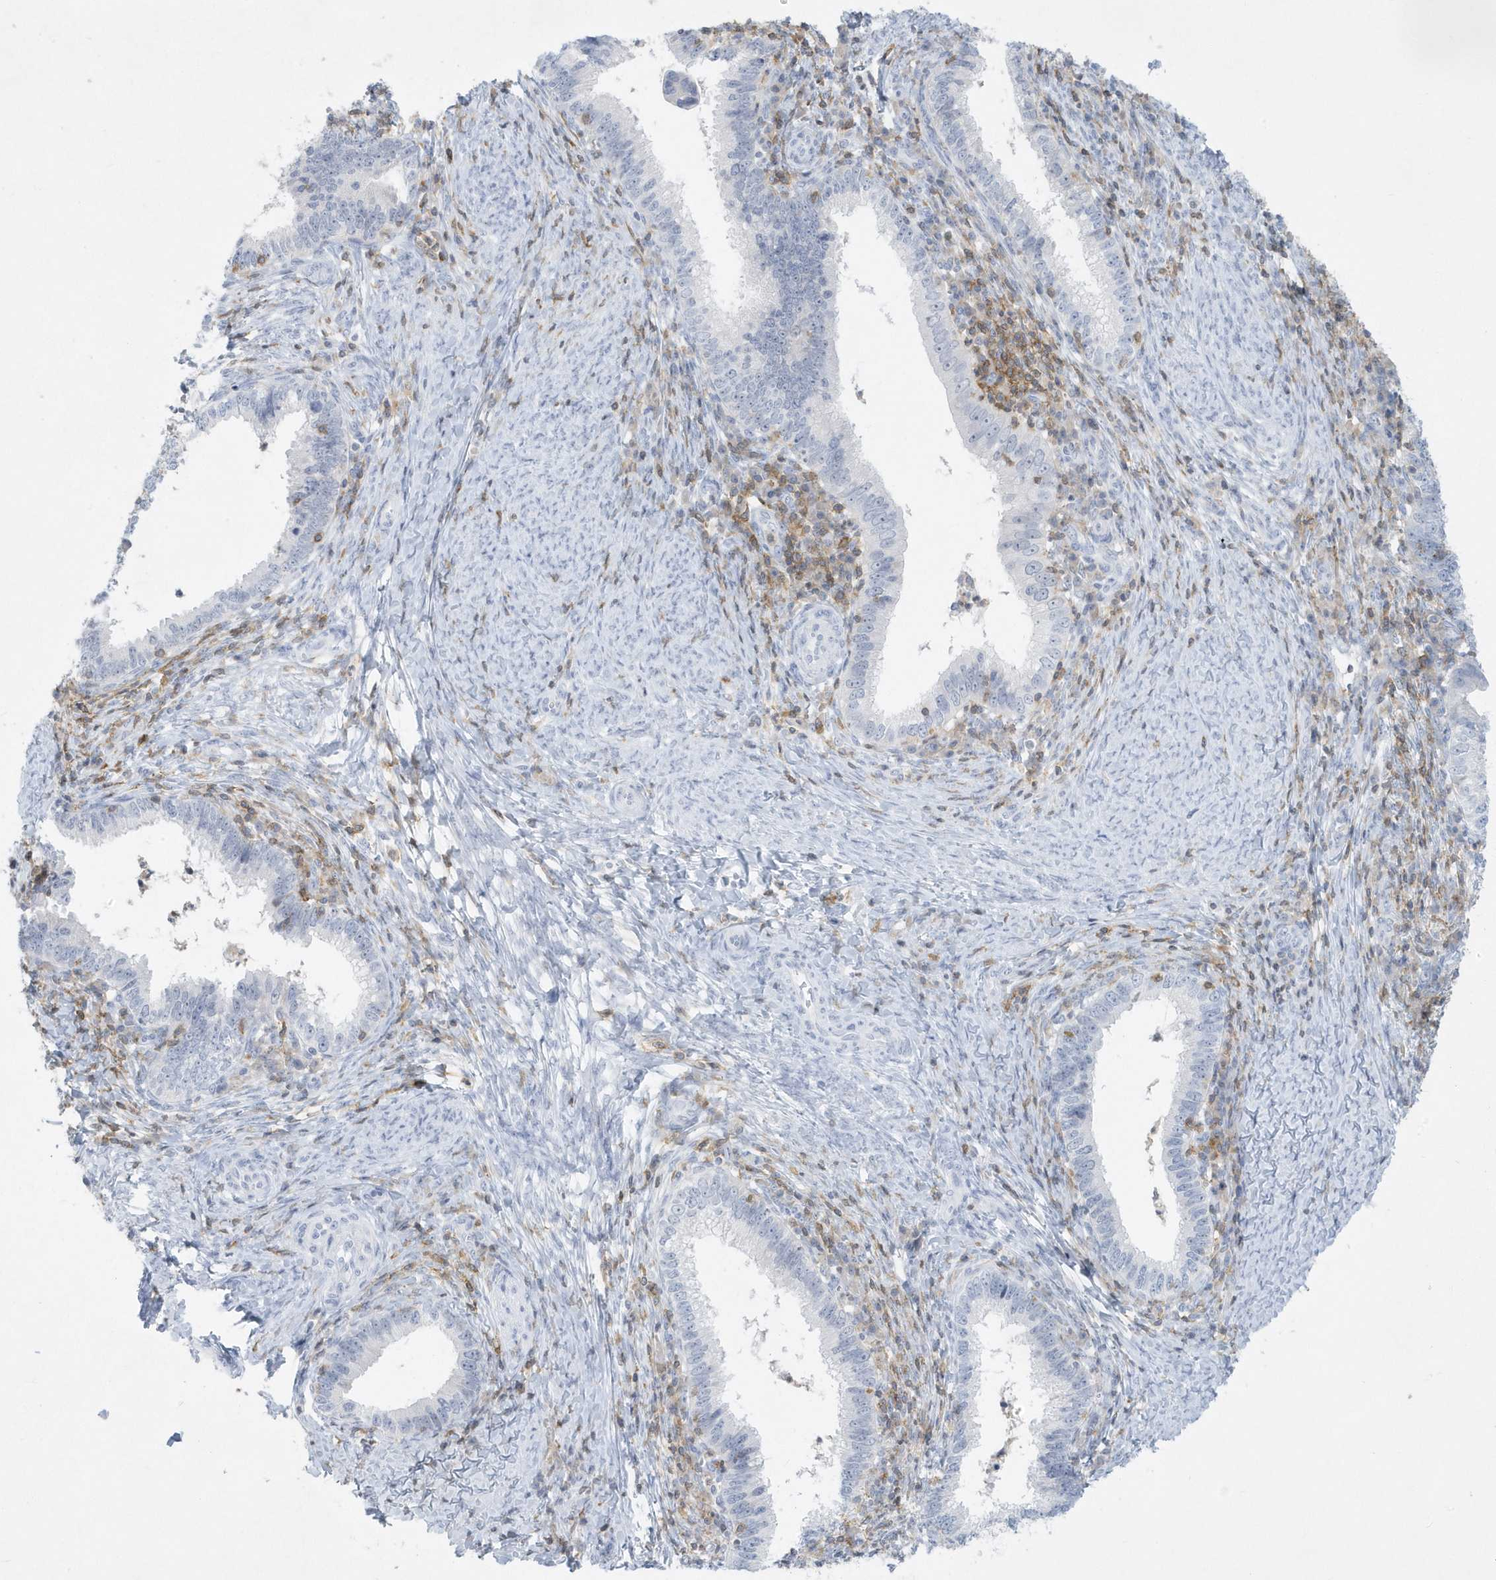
{"staining": {"intensity": "negative", "quantity": "none", "location": "none"}, "tissue": "cervical cancer", "cell_type": "Tumor cells", "image_type": "cancer", "snomed": [{"axis": "morphology", "description": "Adenocarcinoma, NOS"}, {"axis": "topography", "description": "Cervix"}], "caption": "A high-resolution histopathology image shows immunohistochemistry staining of adenocarcinoma (cervical), which exhibits no significant positivity in tumor cells. Nuclei are stained in blue.", "gene": "PSD4", "patient": {"sex": "female", "age": 36}}